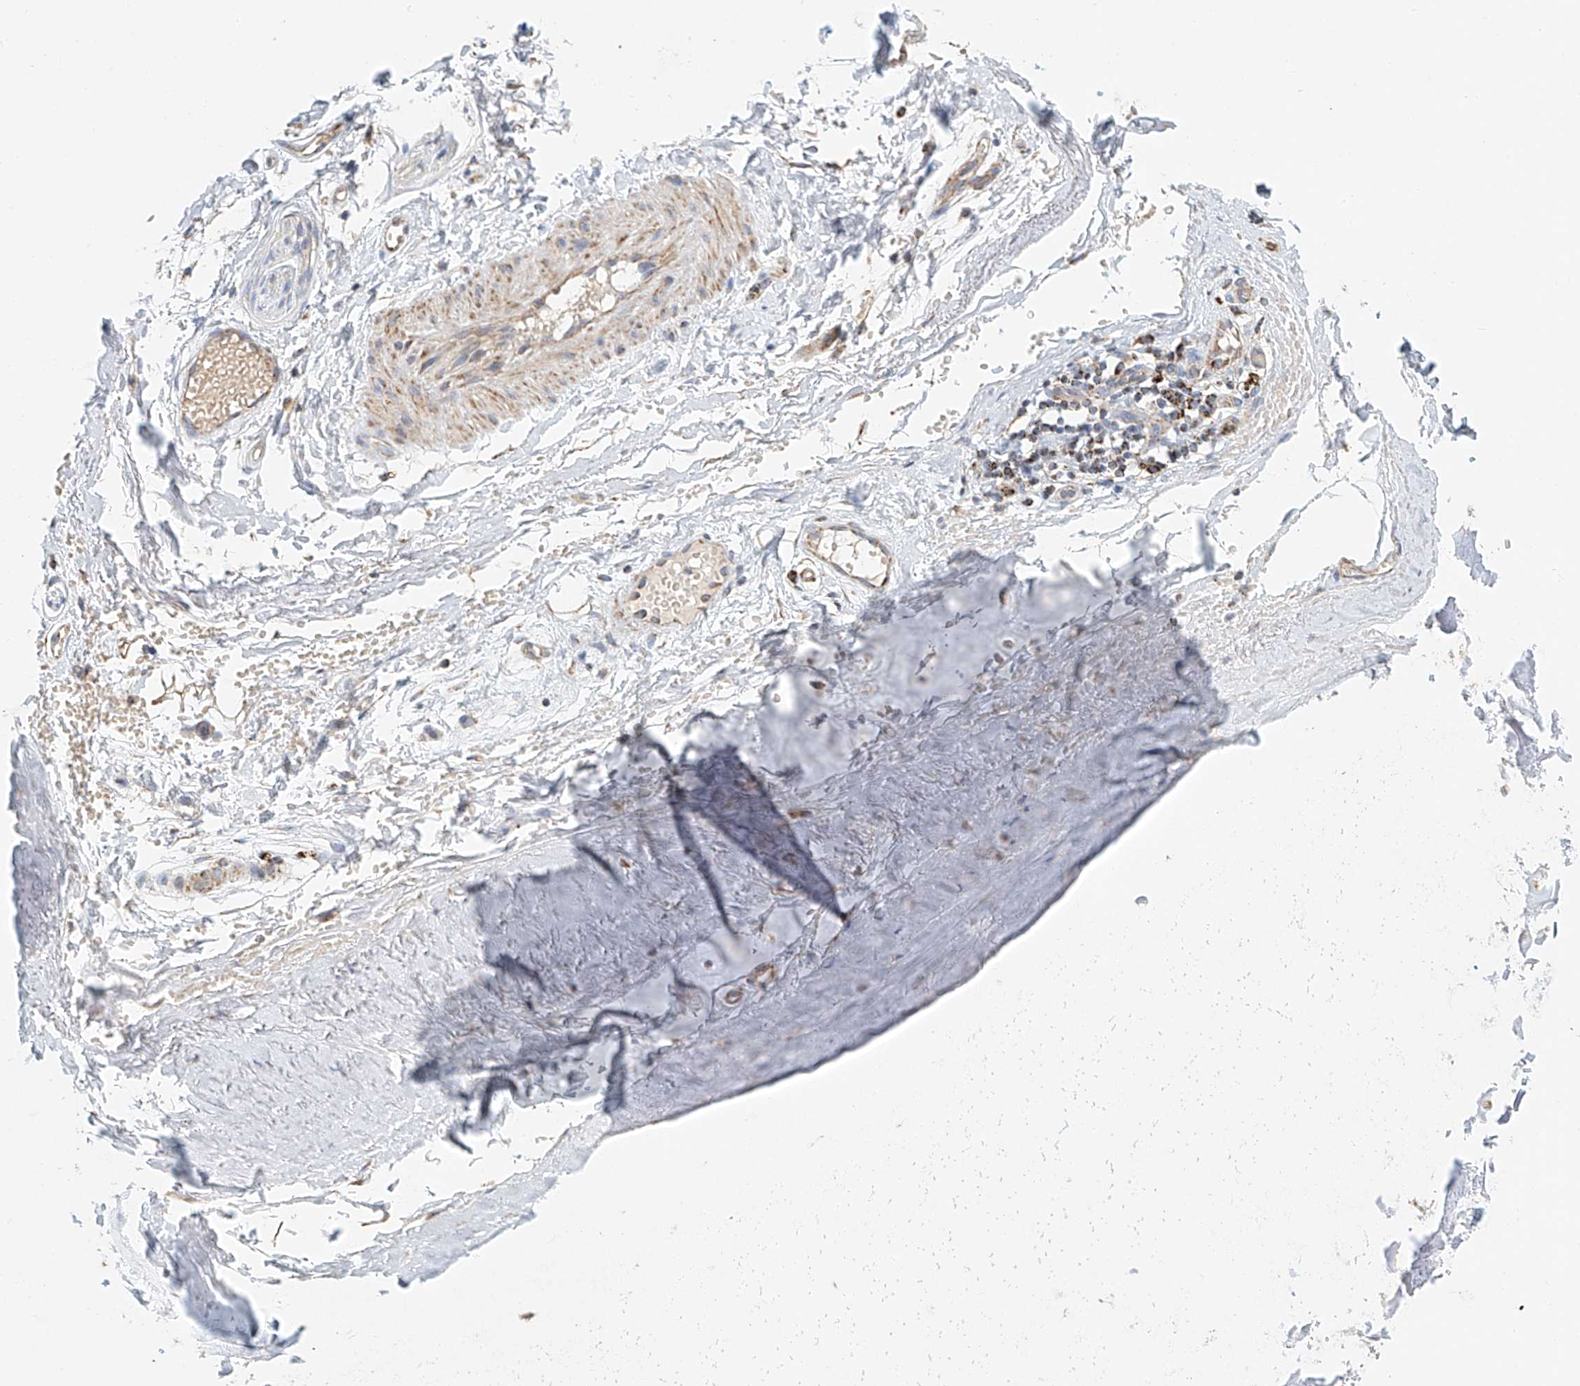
{"staining": {"intensity": "weak", "quantity": ">75%", "location": "cytoplasmic/membranous"}, "tissue": "adipose tissue", "cell_type": "Adipocytes", "image_type": "normal", "snomed": [{"axis": "morphology", "description": "Normal tissue, NOS"}, {"axis": "morphology", "description": "Basal cell carcinoma"}, {"axis": "topography", "description": "Skin"}], "caption": "Weak cytoplasmic/membranous positivity for a protein is seen in approximately >75% of adipocytes of benign adipose tissue using immunohistochemistry (IHC).", "gene": "MCL1", "patient": {"sex": "female", "age": 89}}